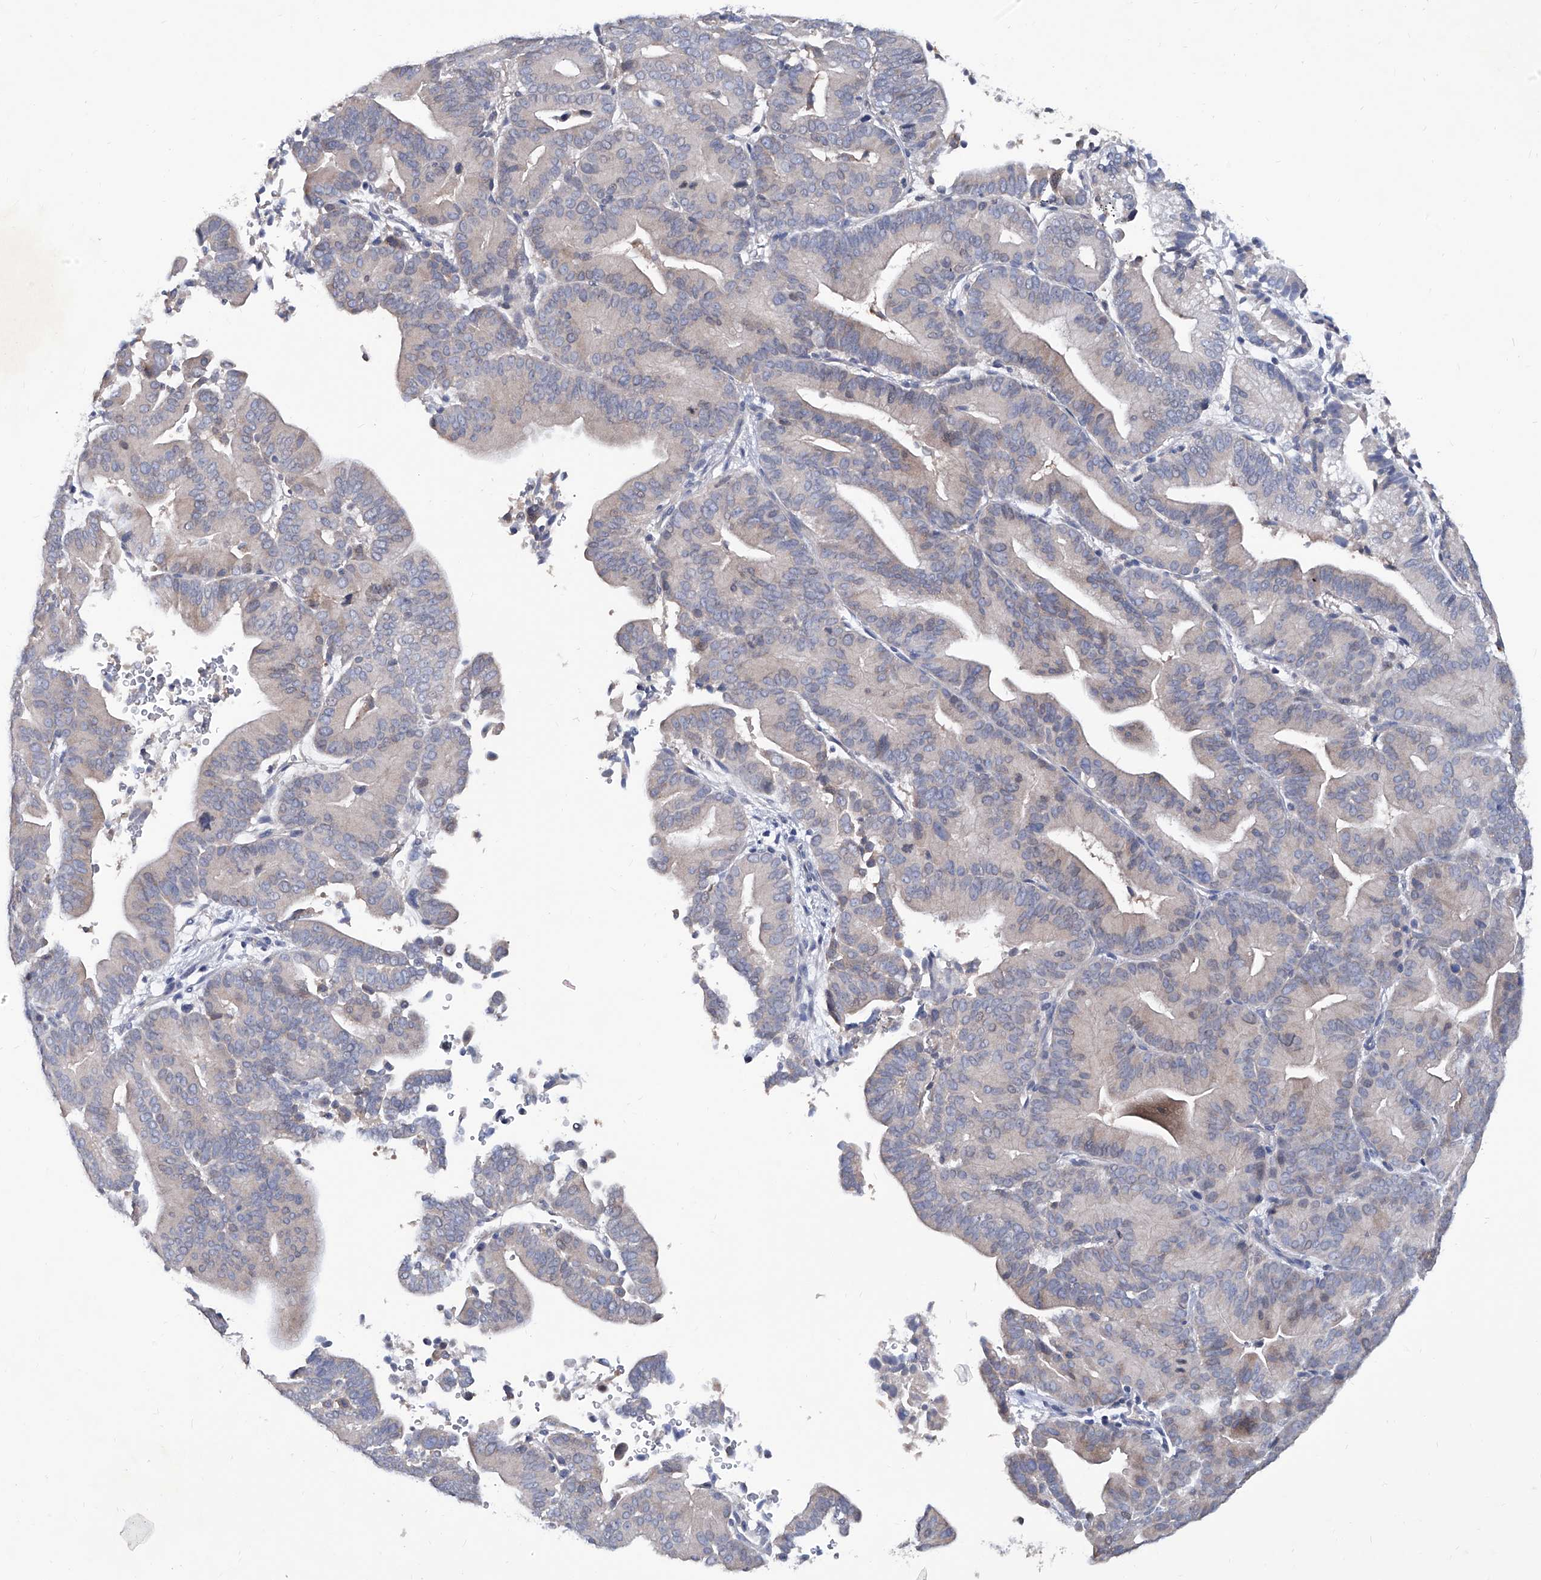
{"staining": {"intensity": "negative", "quantity": "none", "location": "none"}, "tissue": "liver cancer", "cell_type": "Tumor cells", "image_type": "cancer", "snomed": [{"axis": "morphology", "description": "Cholangiocarcinoma"}, {"axis": "topography", "description": "Liver"}], "caption": "High power microscopy micrograph of an IHC histopathology image of liver cancer, revealing no significant positivity in tumor cells.", "gene": "KLHL17", "patient": {"sex": "female", "age": 75}}